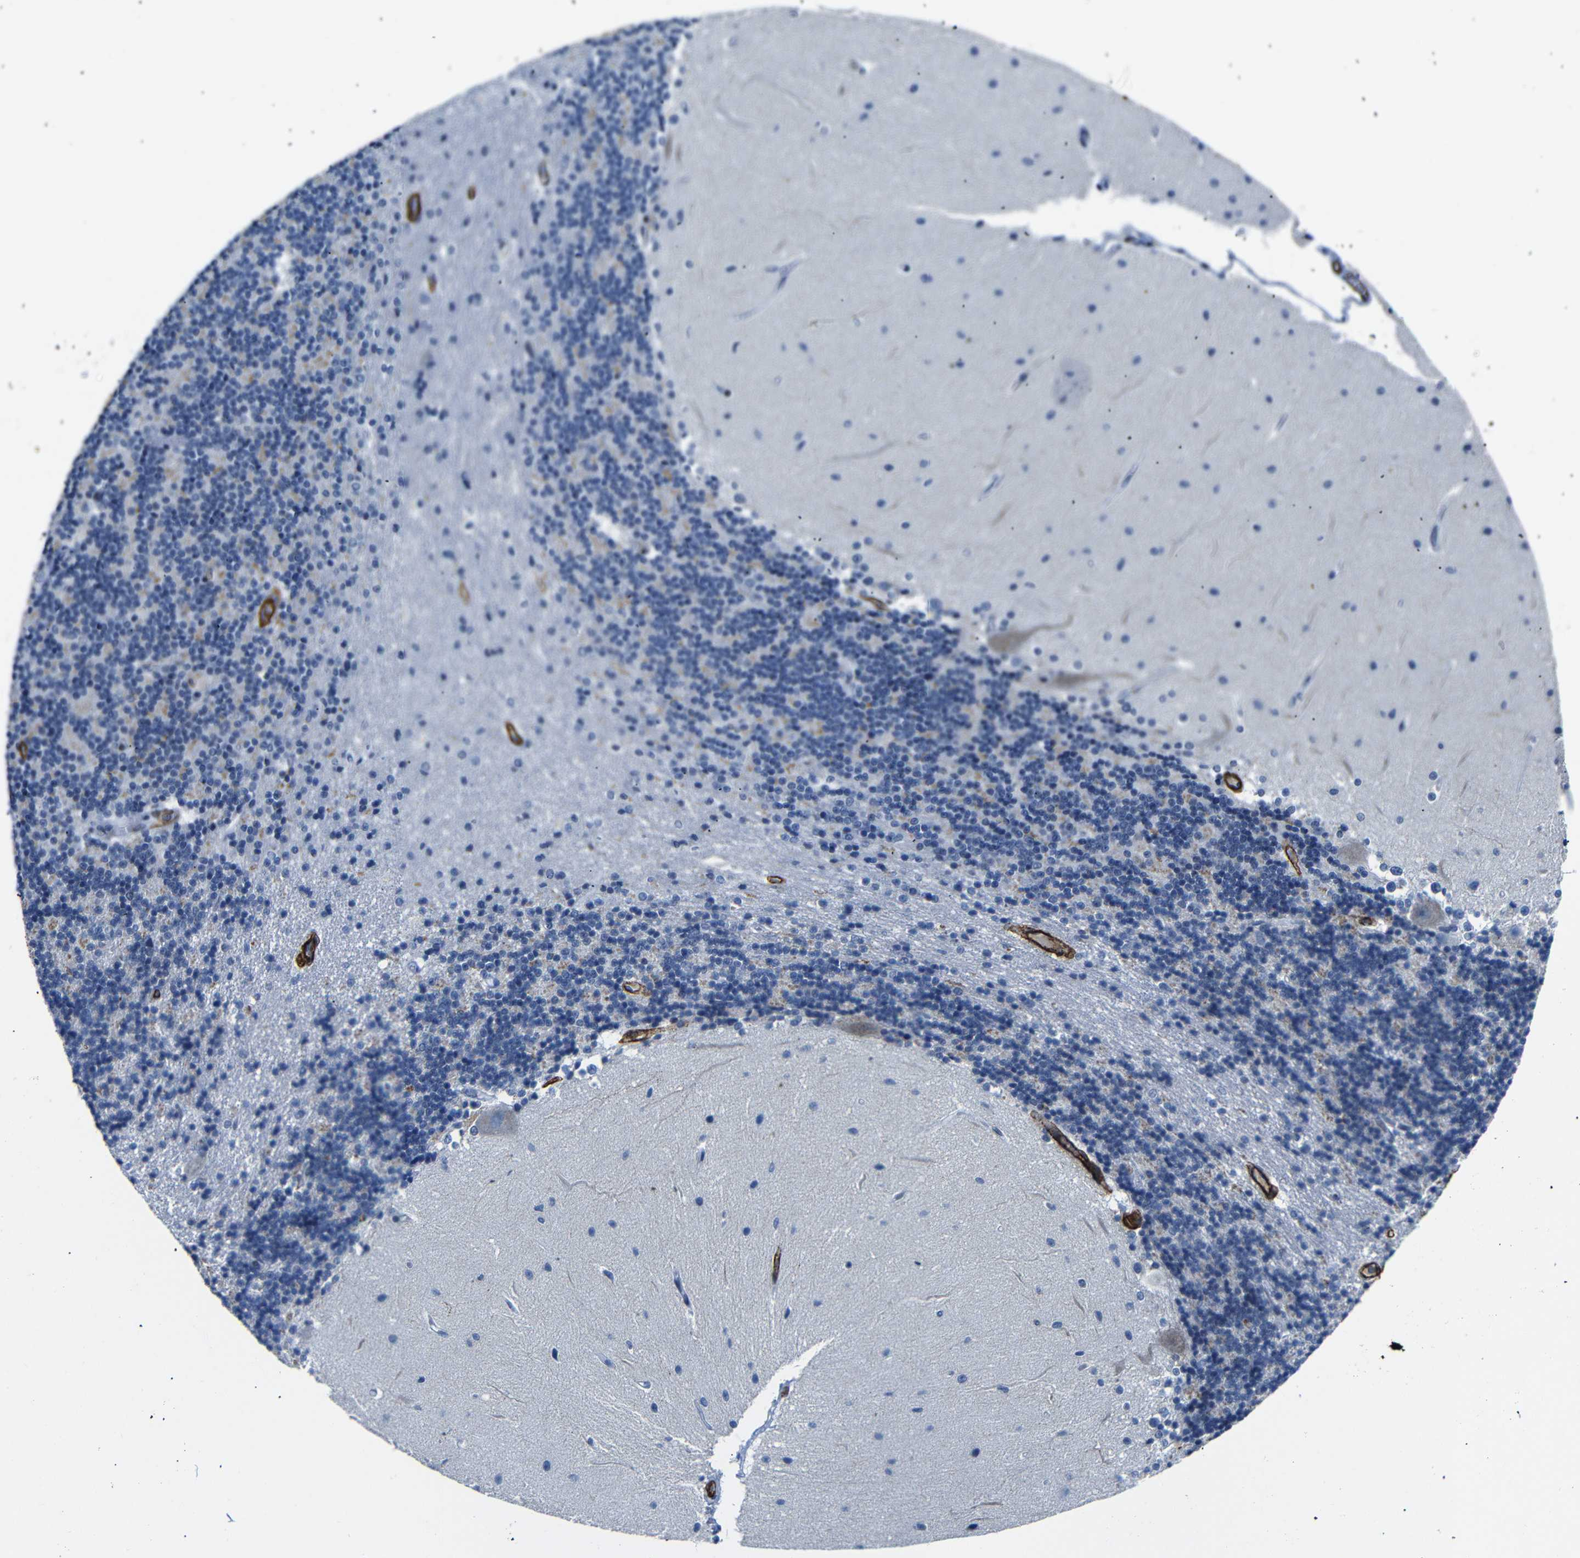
{"staining": {"intensity": "negative", "quantity": "none", "location": "none"}, "tissue": "cerebellum", "cell_type": "Cells in granular layer", "image_type": "normal", "snomed": [{"axis": "morphology", "description": "Normal tissue, NOS"}, {"axis": "topography", "description": "Cerebellum"}], "caption": "IHC of unremarkable cerebellum shows no expression in cells in granular layer.", "gene": "ACTA2", "patient": {"sex": "female", "age": 54}}